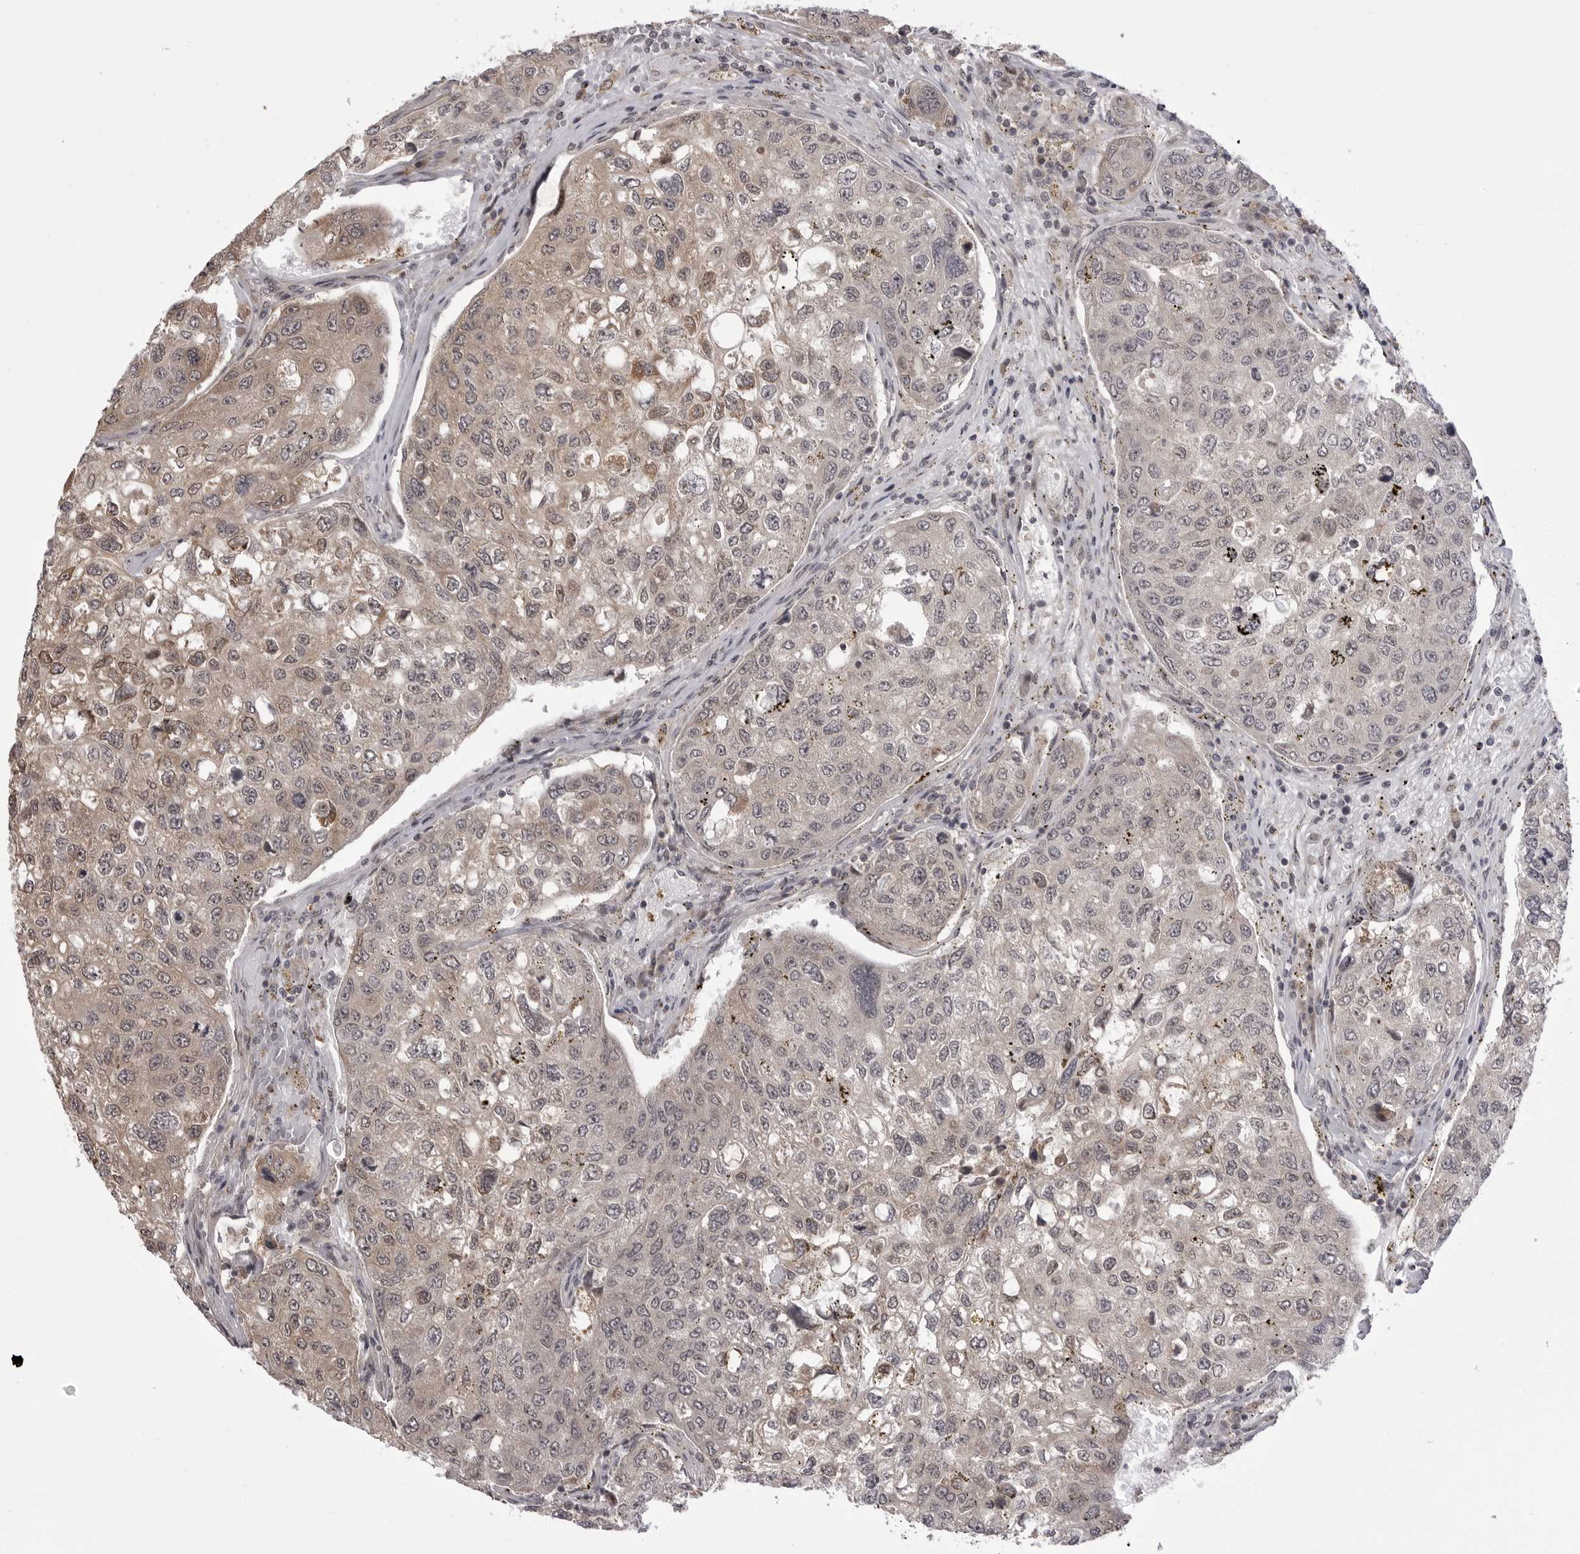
{"staining": {"intensity": "weak", "quantity": "<25%", "location": "cytoplasmic/membranous"}, "tissue": "urothelial cancer", "cell_type": "Tumor cells", "image_type": "cancer", "snomed": [{"axis": "morphology", "description": "Urothelial carcinoma, High grade"}, {"axis": "topography", "description": "Lymph node"}, {"axis": "topography", "description": "Urinary bladder"}], "caption": "Human urothelial cancer stained for a protein using IHC reveals no positivity in tumor cells.", "gene": "PTK2B", "patient": {"sex": "male", "age": 51}}